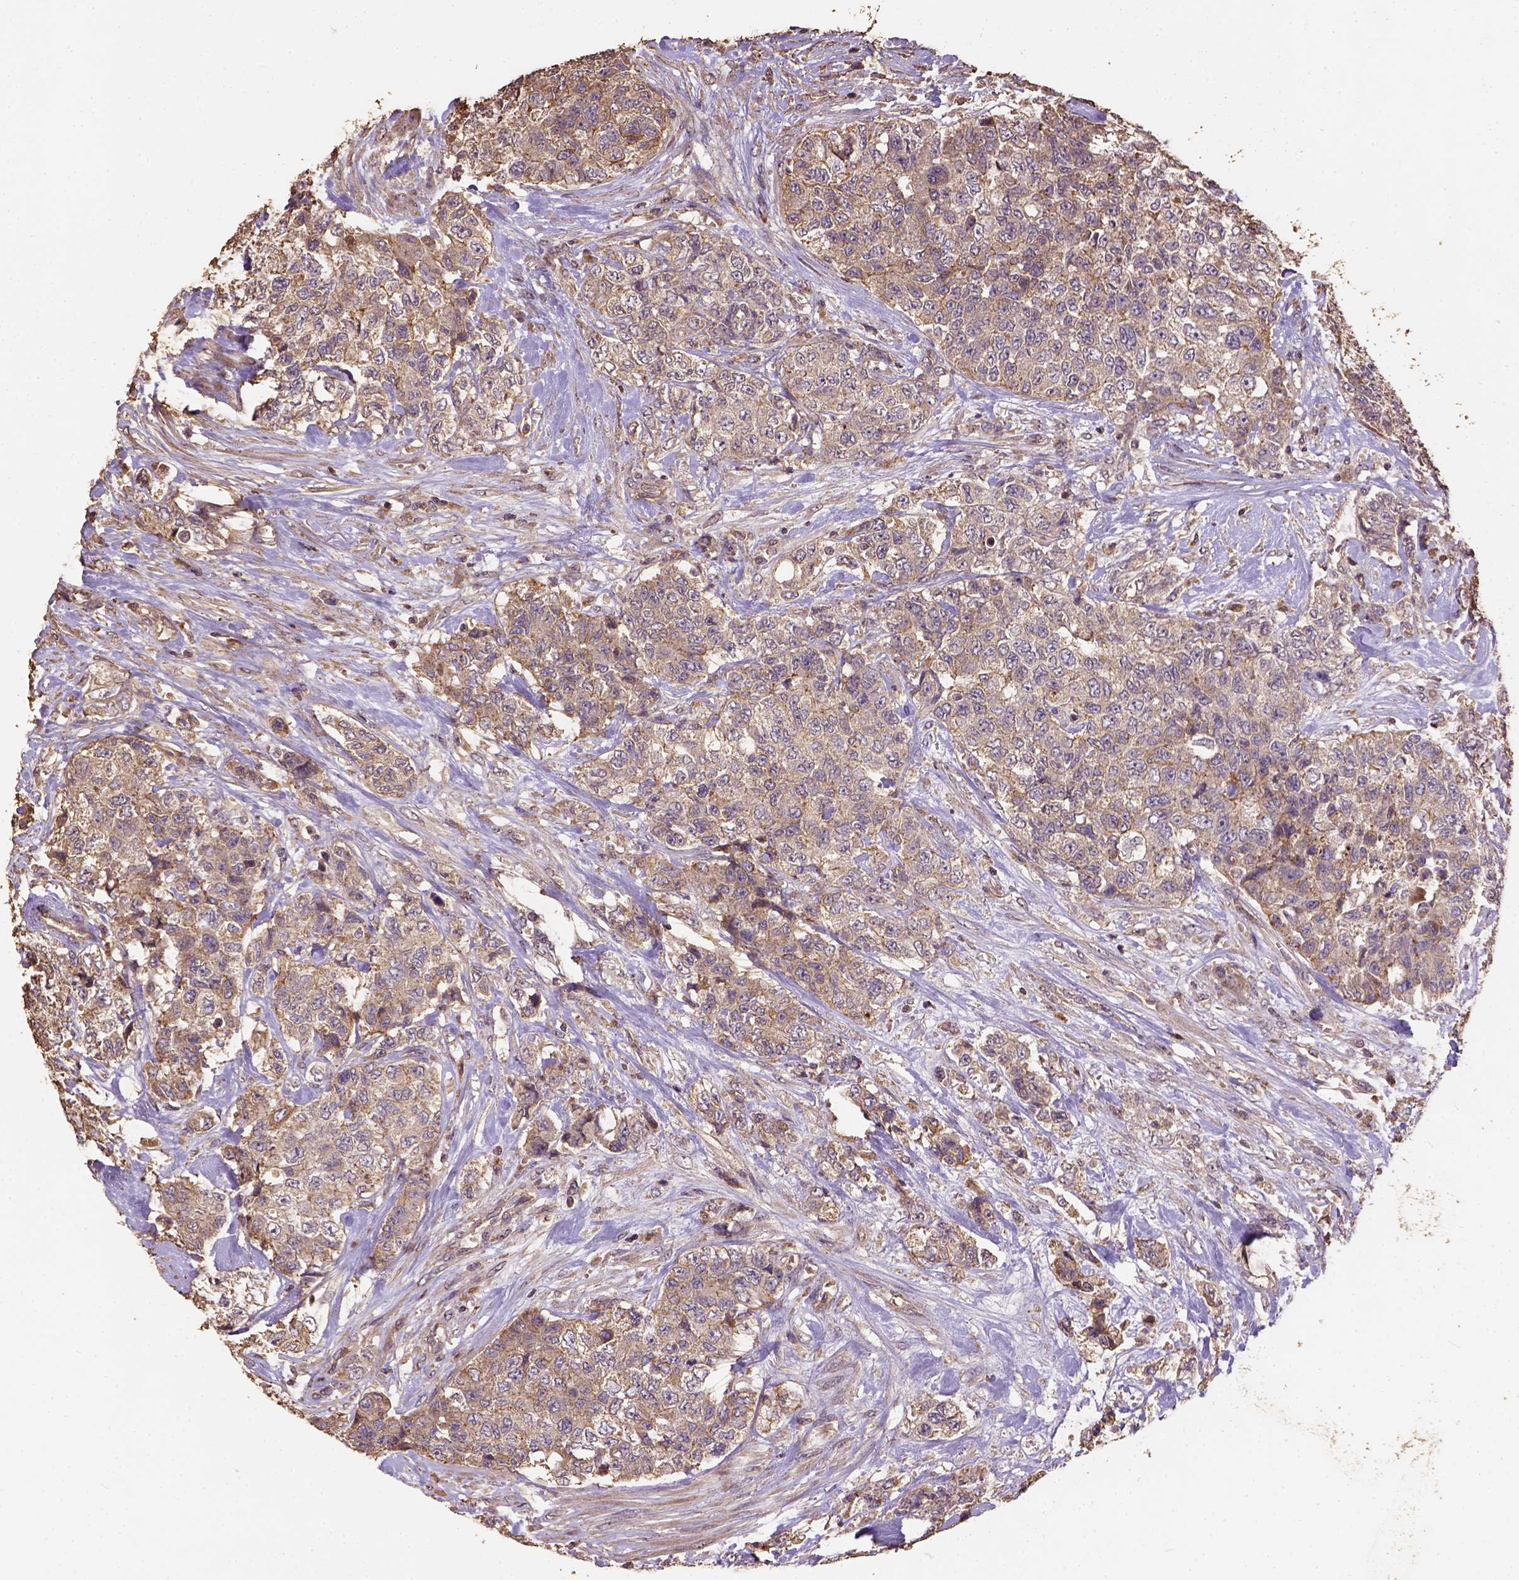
{"staining": {"intensity": "weak", "quantity": ">75%", "location": "cytoplasmic/membranous"}, "tissue": "urothelial cancer", "cell_type": "Tumor cells", "image_type": "cancer", "snomed": [{"axis": "morphology", "description": "Urothelial carcinoma, High grade"}, {"axis": "topography", "description": "Urinary bladder"}], "caption": "A brown stain labels weak cytoplasmic/membranous staining of a protein in high-grade urothelial carcinoma tumor cells. The protein of interest is stained brown, and the nuclei are stained in blue (DAB (3,3'-diaminobenzidine) IHC with brightfield microscopy, high magnification).", "gene": "ATP1B3", "patient": {"sex": "female", "age": 78}}